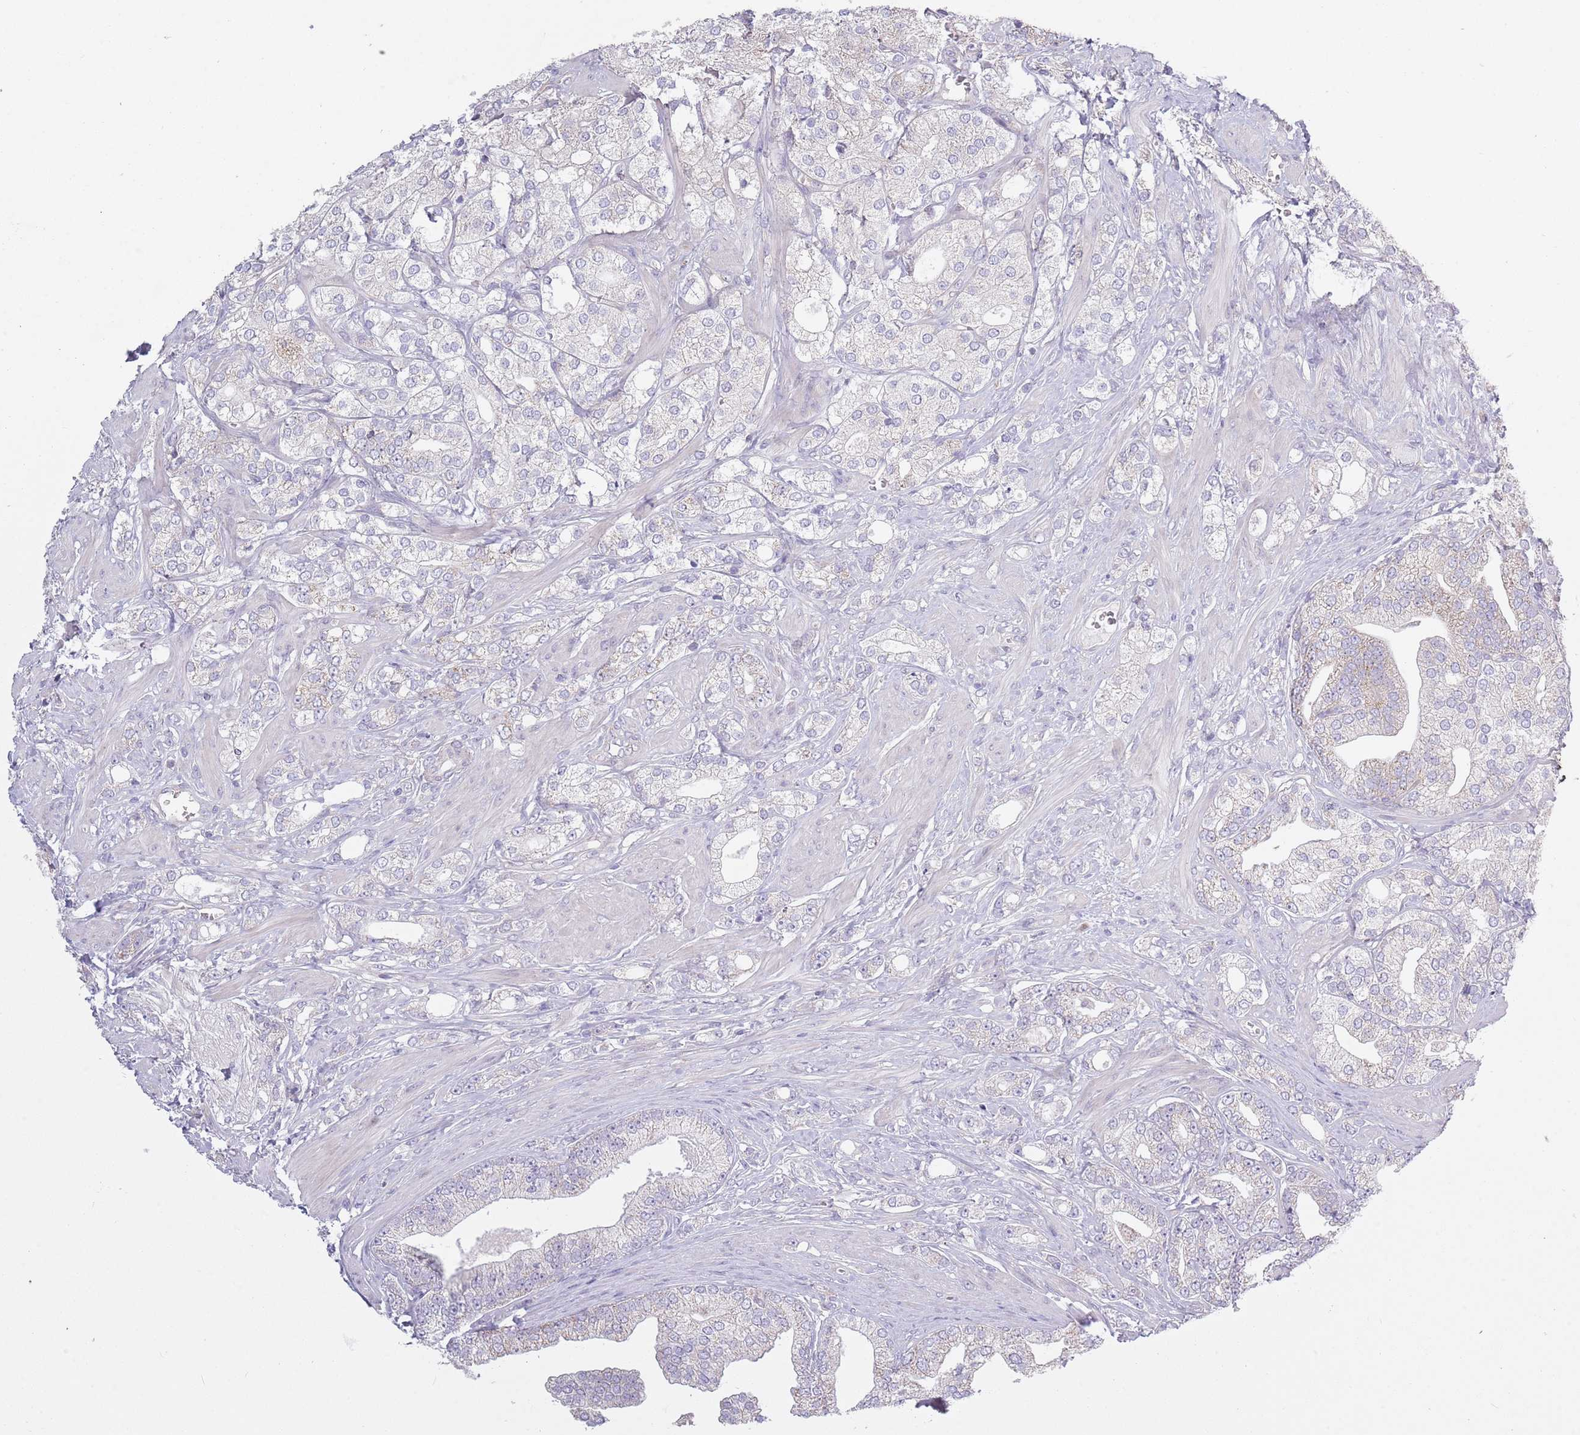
{"staining": {"intensity": "weak", "quantity": "<25%", "location": "cytoplasmic/membranous"}, "tissue": "prostate cancer", "cell_type": "Tumor cells", "image_type": "cancer", "snomed": [{"axis": "morphology", "description": "Adenocarcinoma, High grade"}, {"axis": "topography", "description": "Prostate"}], "caption": "Immunohistochemistry micrograph of human prostate cancer (high-grade adenocarcinoma) stained for a protein (brown), which displays no expression in tumor cells.", "gene": "COQ5", "patient": {"sex": "male", "age": 50}}